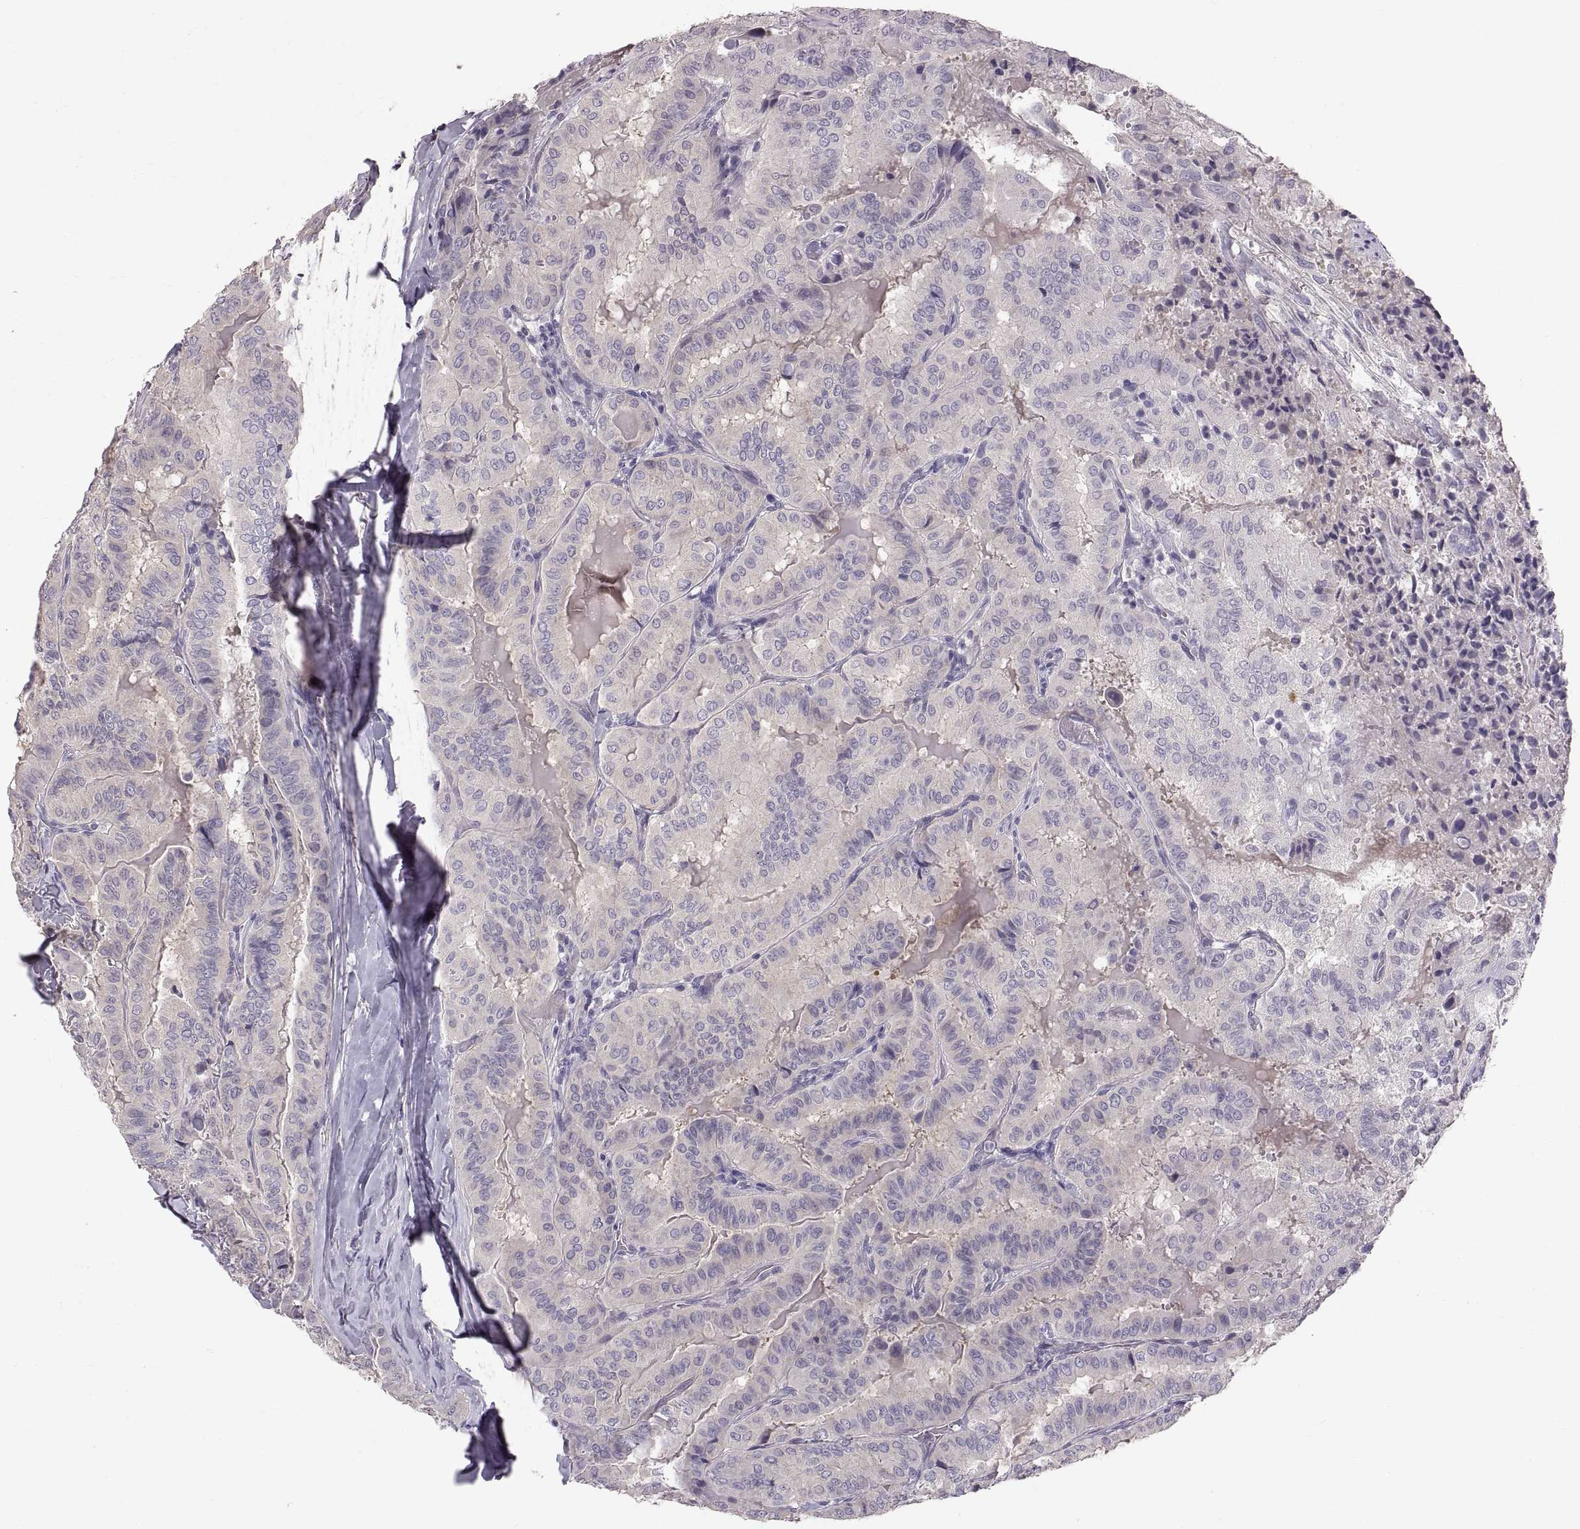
{"staining": {"intensity": "negative", "quantity": "none", "location": "none"}, "tissue": "thyroid cancer", "cell_type": "Tumor cells", "image_type": "cancer", "snomed": [{"axis": "morphology", "description": "Papillary adenocarcinoma, NOS"}, {"axis": "topography", "description": "Thyroid gland"}], "caption": "The immunohistochemistry (IHC) photomicrograph has no significant staining in tumor cells of thyroid papillary adenocarcinoma tissue.", "gene": "WFDC8", "patient": {"sex": "female", "age": 68}}